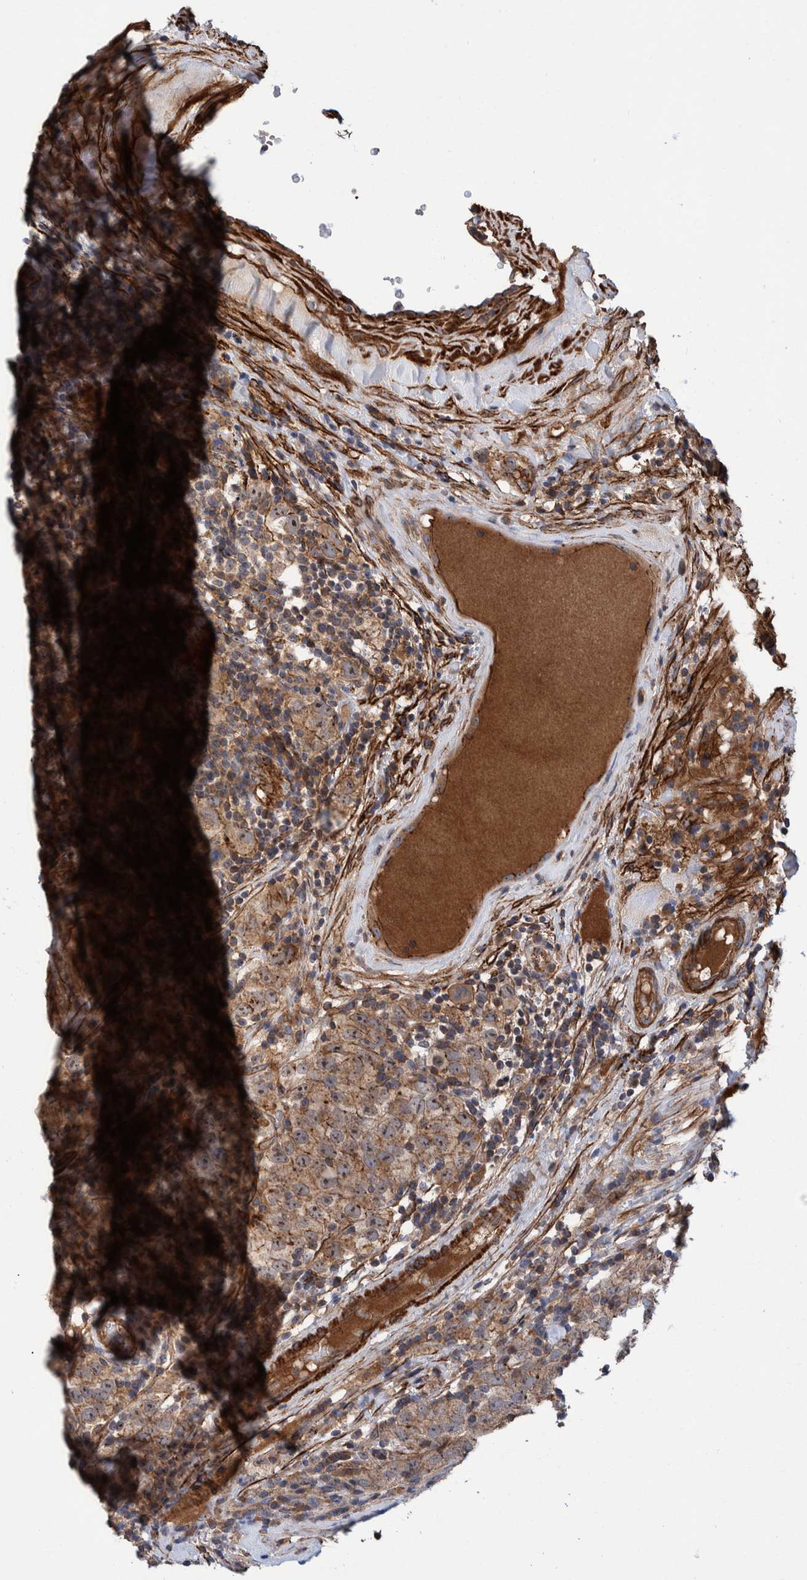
{"staining": {"intensity": "moderate", "quantity": "25%-75%", "location": "cytoplasmic/membranous,nuclear"}, "tissue": "testis cancer", "cell_type": "Tumor cells", "image_type": "cancer", "snomed": [{"axis": "morphology", "description": "Seminoma, NOS"}, {"axis": "morphology", "description": "Carcinoma, Embryonal, NOS"}, {"axis": "topography", "description": "Testis"}], "caption": "Tumor cells demonstrate medium levels of moderate cytoplasmic/membranous and nuclear staining in about 25%-75% of cells in human embryonal carcinoma (testis).", "gene": "SLC25A10", "patient": {"sex": "male", "age": 28}}